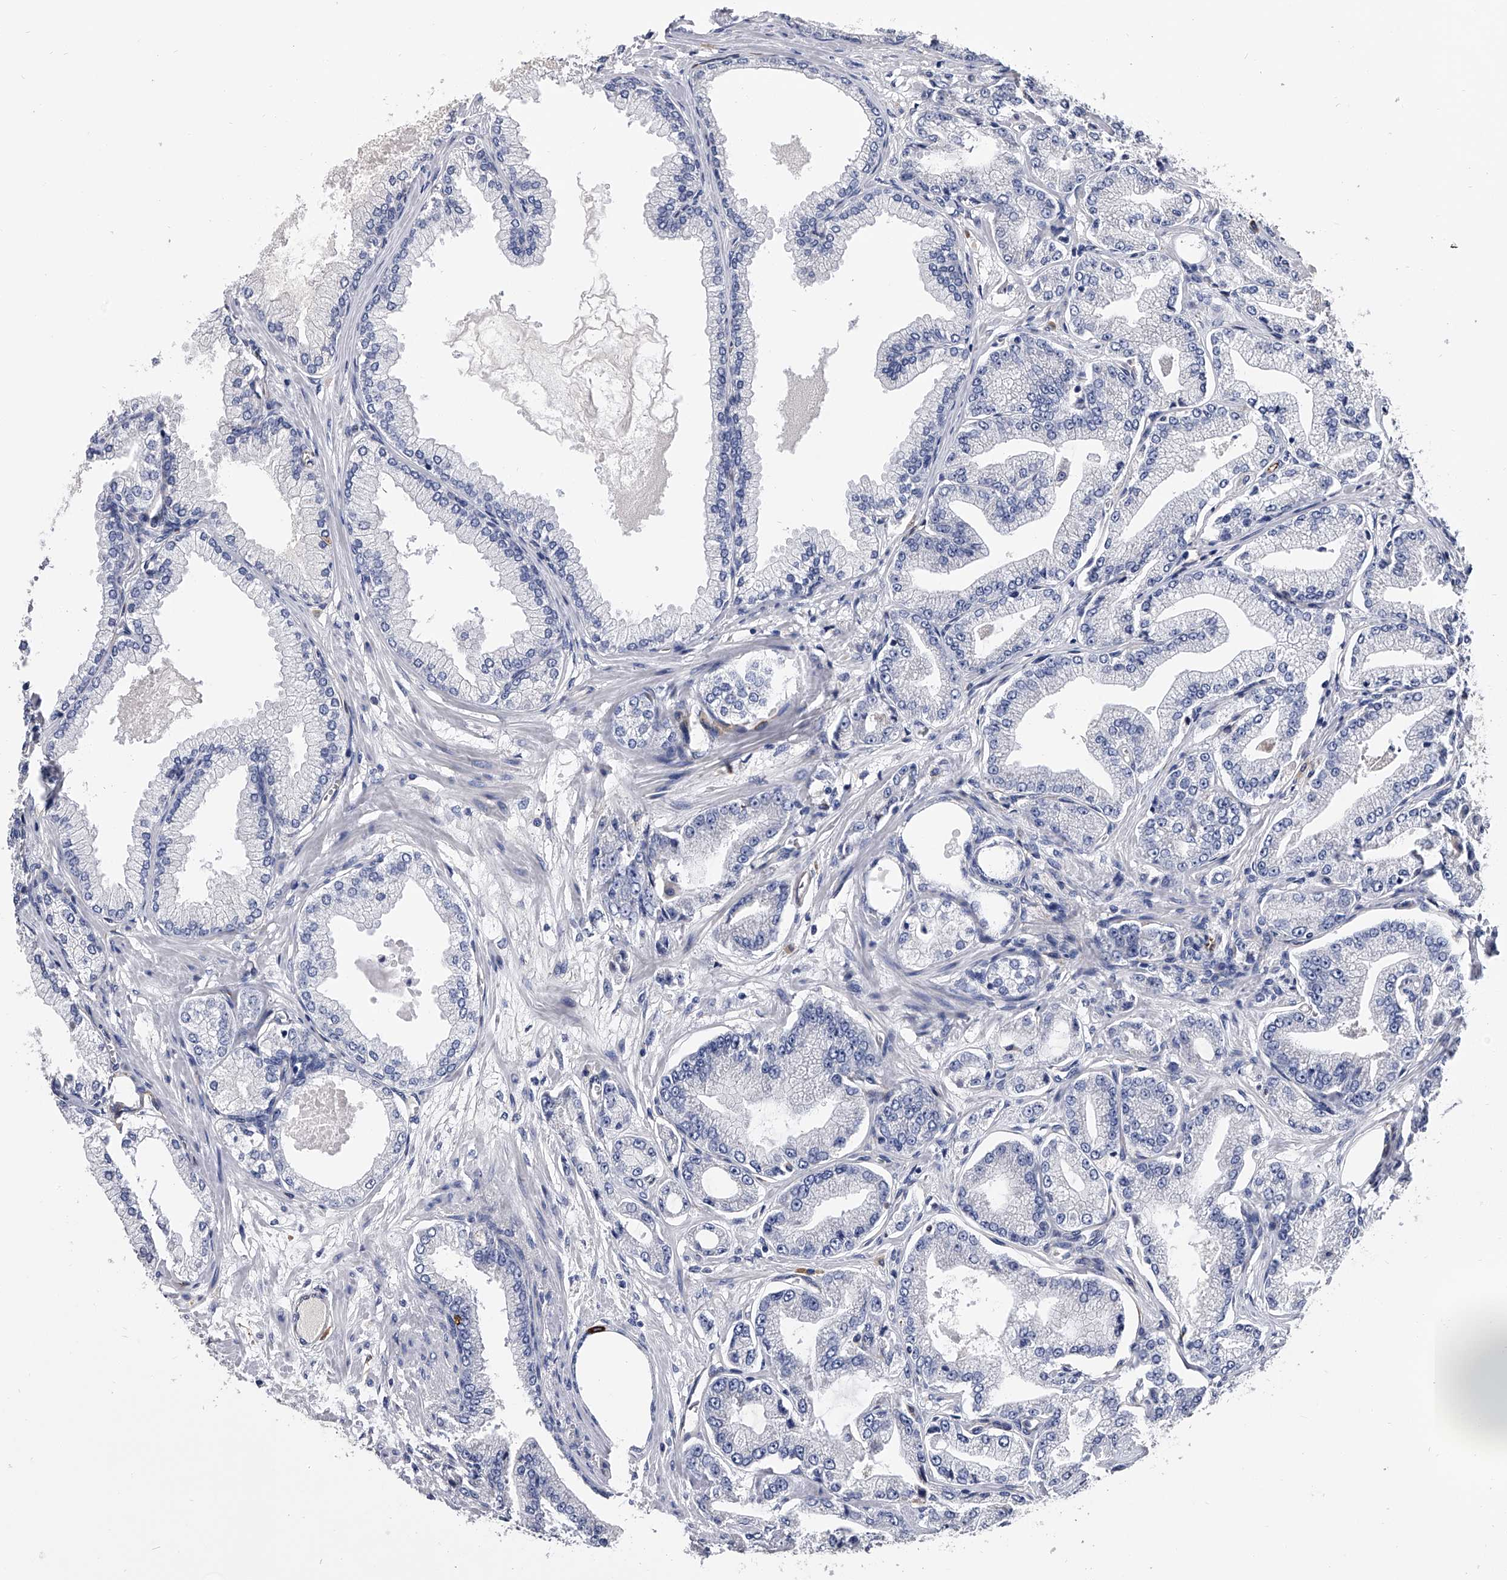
{"staining": {"intensity": "negative", "quantity": "none", "location": "none"}, "tissue": "prostate cancer", "cell_type": "Tumor cells", "image_type": "cancer", "snomed": [{"axis": "morphology", "description": "Adenocarcinoma, Low grade"}, {"axis": "topography", "description": "Prostate"}], "caption": "This is an immunohistochemistry (IHC) photomicrograph of prostate low-grade adenocarcinoma. There is no staining in tumor cells.", "gene": "EFCAB7", "patient": {"sex": "male", "age": 63}}